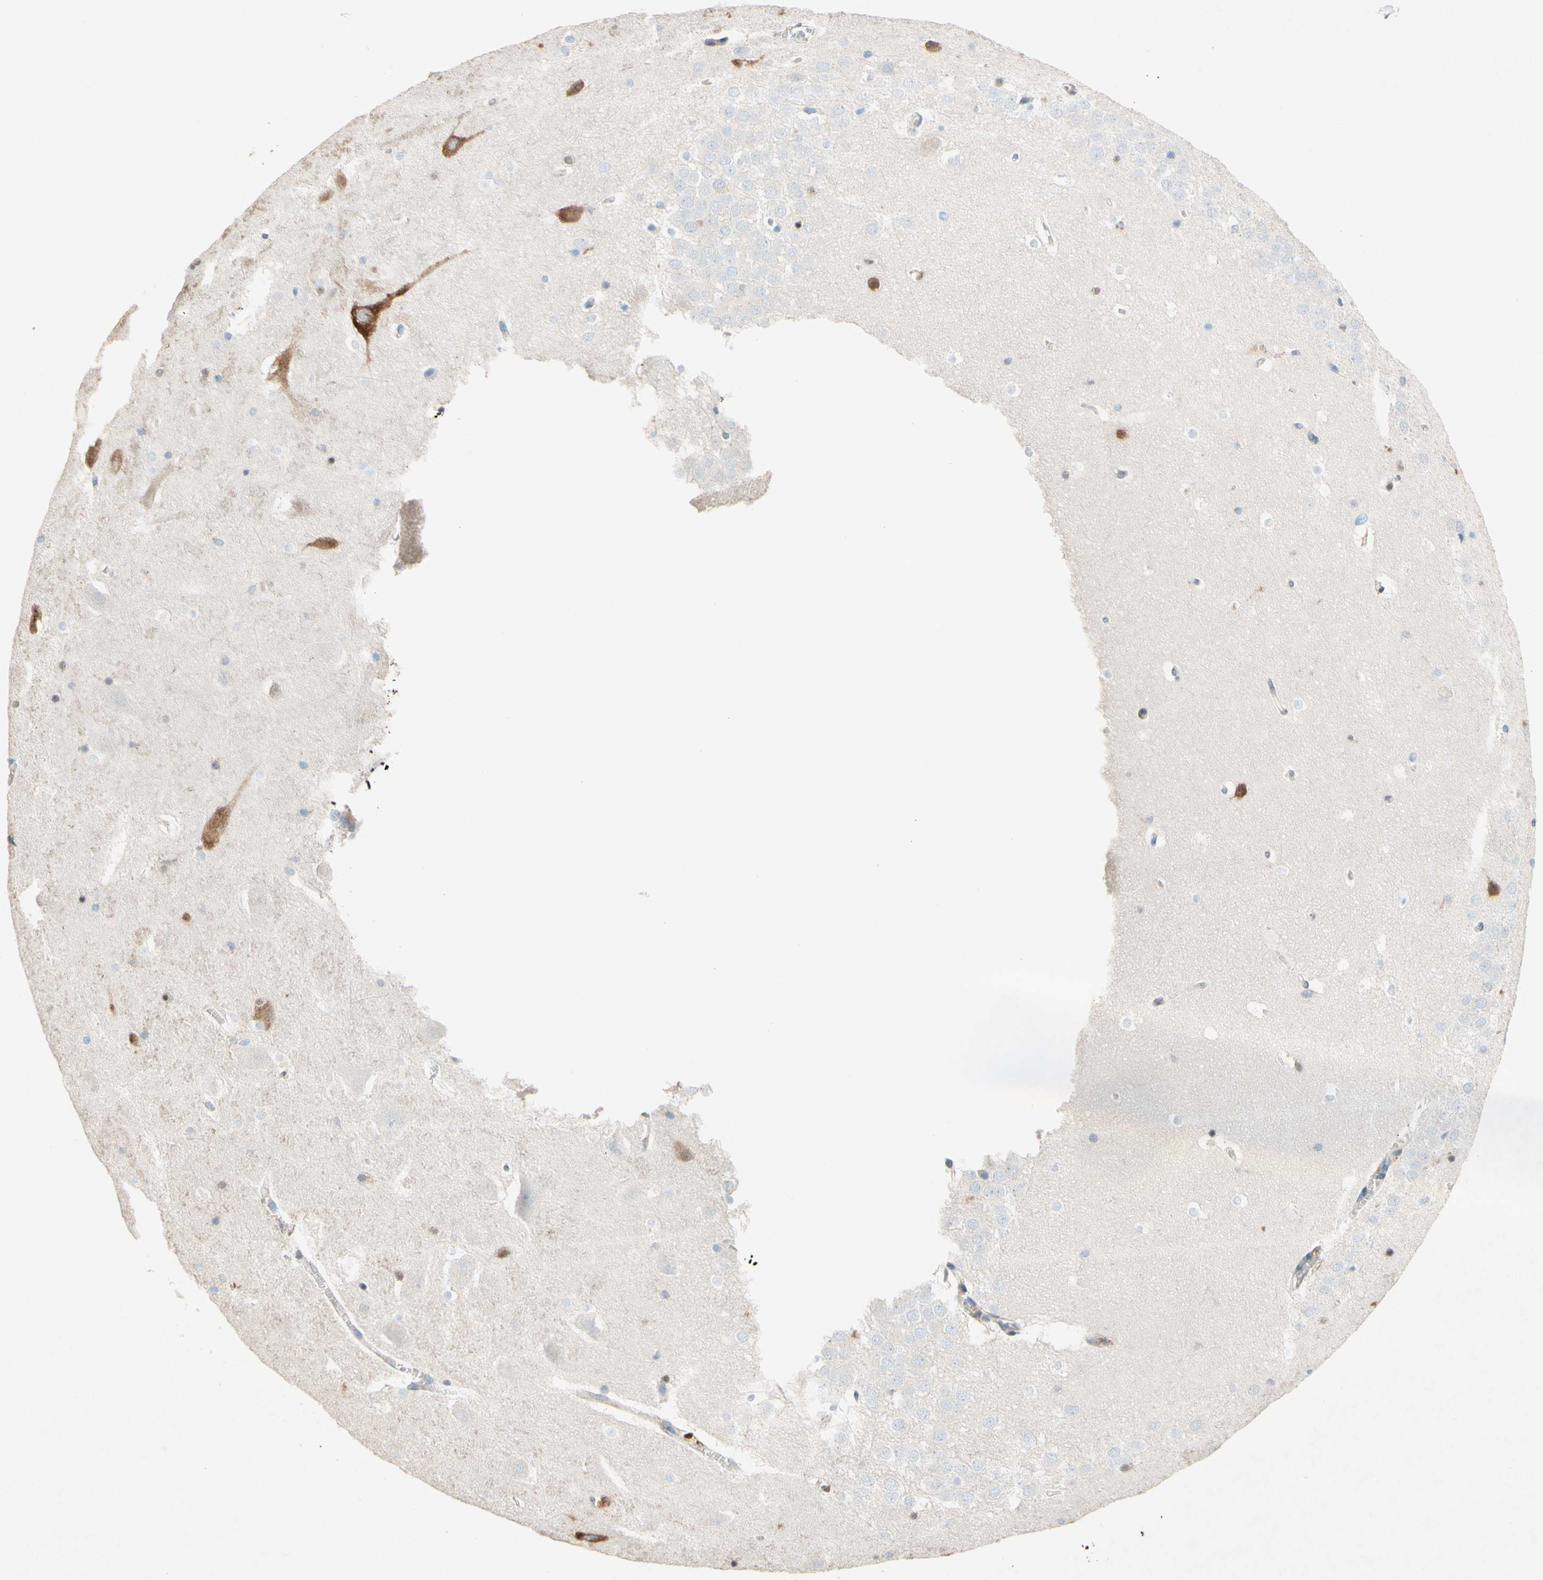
{"staining": {"intensity": "moderate", "quantity": "<25%", "location": "cytoplasmic/membranous"}, "tissue": "hippocampus", "cell_type": "Glial cells", "image_type": "normal", "snomed": [{"axis": "morphology", "description": "Normal tissue, NOS"}, {"axis": "topography", "description": "Hippocampus"}], "caption": "This image displays benign hippocampus stained with immunohistochemistry to label a protein in brown. The cytoplasmic/membranous of glial cells show moderate positivity for the protein. Nuclei are counter-stained blue.", "gene": "PABPC1", "patient": {"sex": "male", "age": 45}}